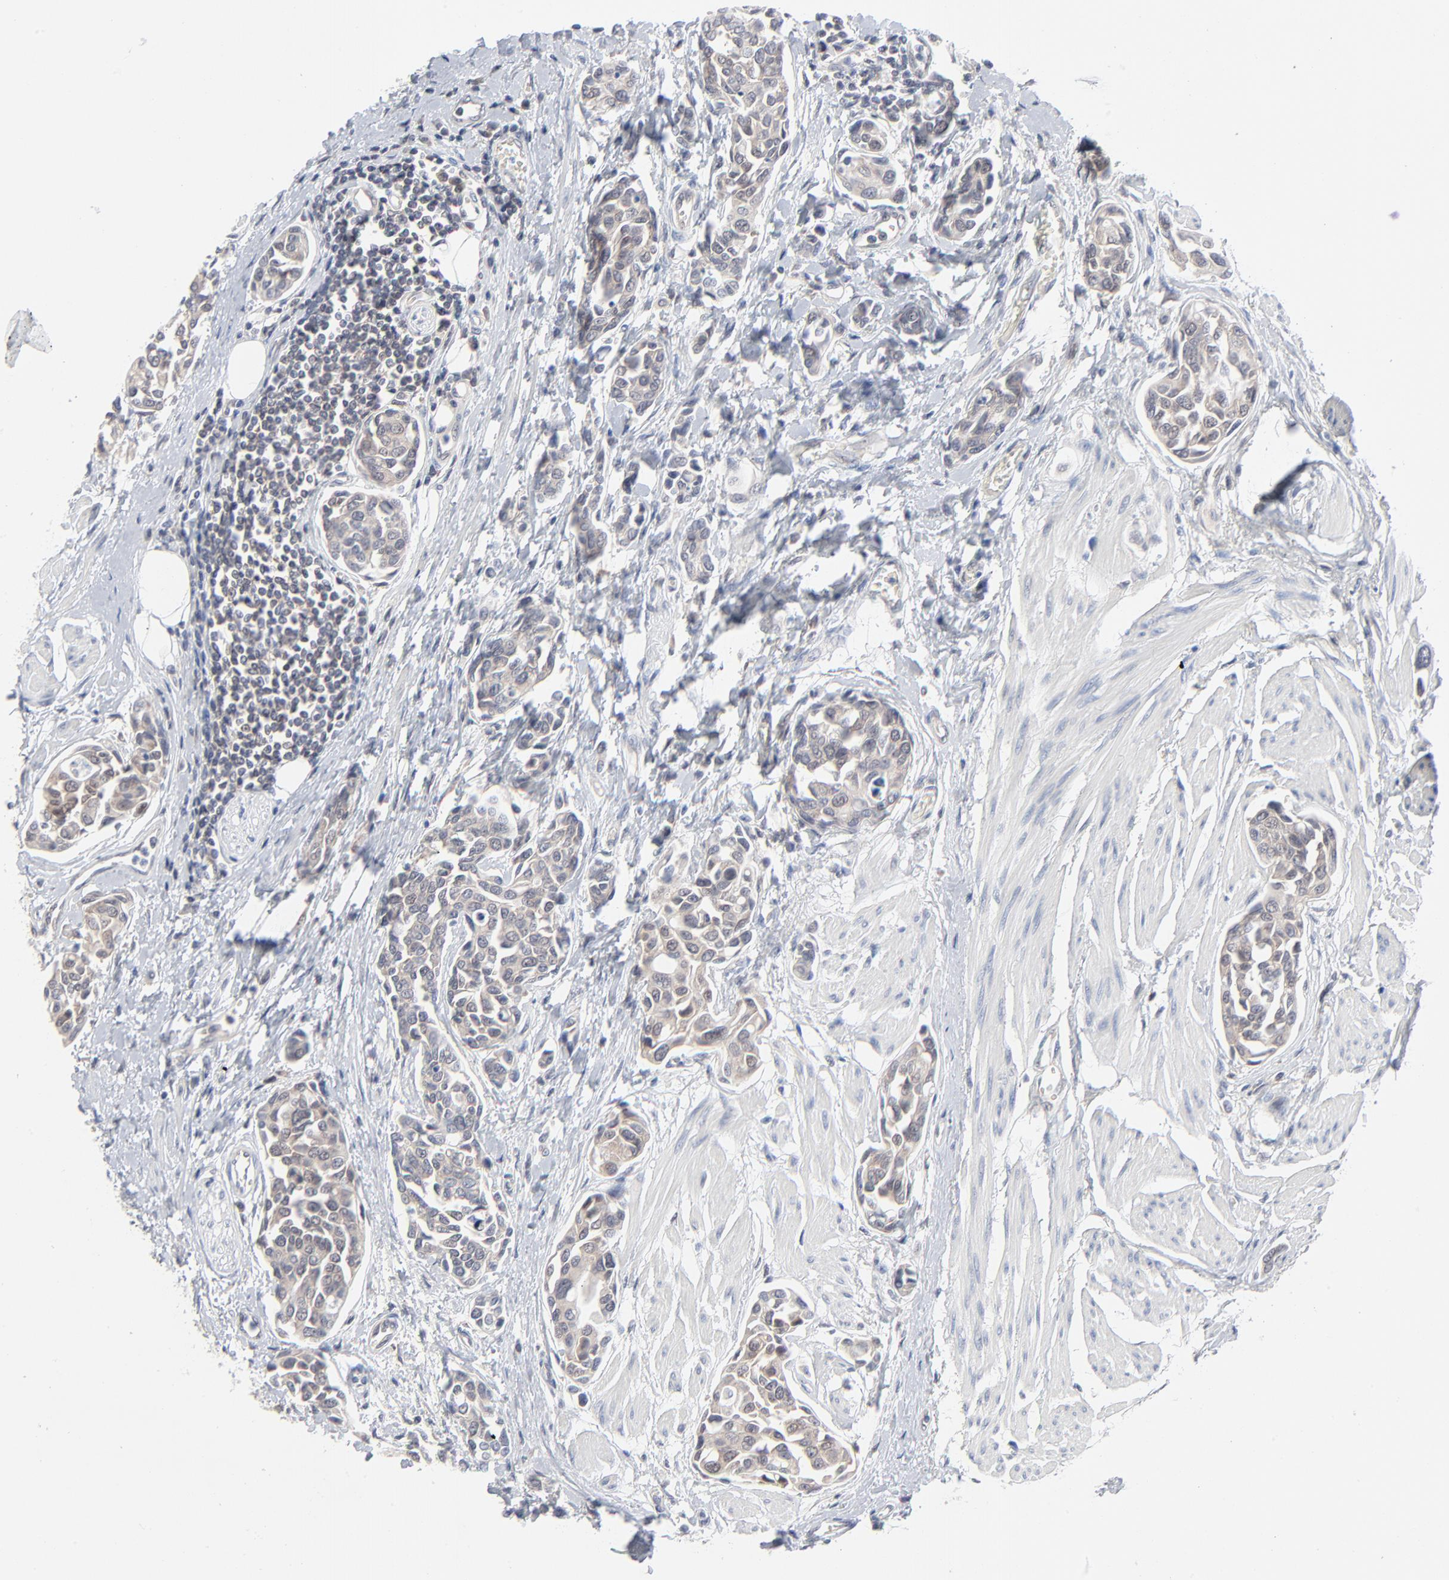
{"staining": {"intensity": "weak", "quantity": ">75%", "location": "cytoplasmic/membranous"}, "tissue": "urothelial cancer", "cell_type": "Tumor cells", "image_type": "cancer", "snomed": [{"axis": "morphology", "description": "Urothelial carcinoma, High grade"}, {"axis": "topography", "description": "Urinary bladder"}], "caption": "Approximately >75% of tumor cells in human urothelial cancer exhibit weak cytoplasmic/membranous protein staining as visualized by brown immunohistochemical staining.", "gene": "RPS6KB1", "patient": {"sex": "male", "age": 78}}